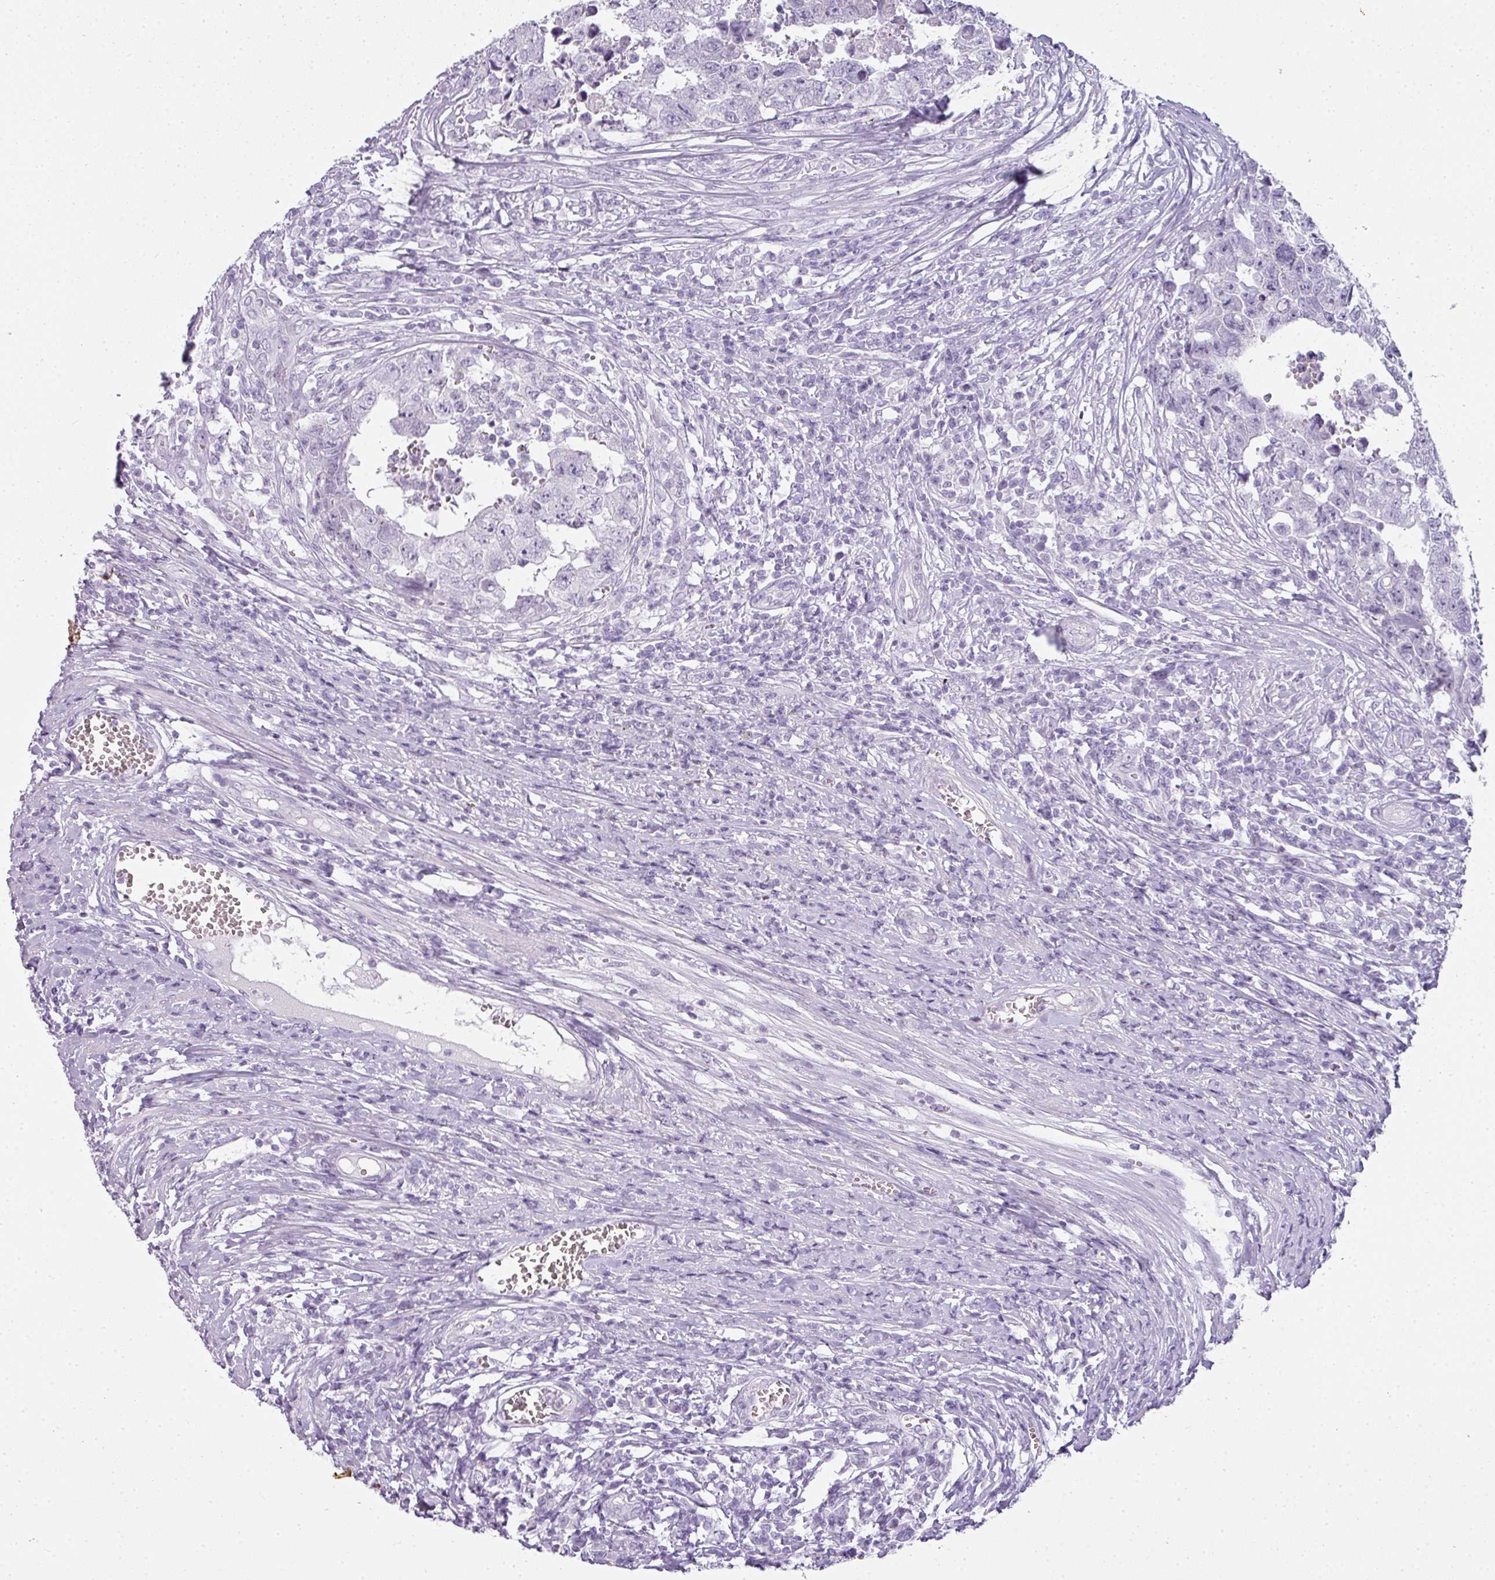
{"staining": {"intensity": "negative", "quantity": "none", "location": "none"}, "tissue": "testis cancer", "cell_type": "Tumor cells", "image_type": "cancer", "snomed": [{"axis": "morphology", "description": "Carcinoma, Embryonal, NOS"}, {"axis": "topography", "description": "Testis"}], "caption": "Immunohistochemistry (IHC) histopathology image of neoplastic tissue: human testis embryonal carcinoma stained with DAB (3,3'-diaminobenzidine) reveals no significant protein expression in tumor cells.", "gene": "RBMY1F", "patient": {"sex": "male", "age": 25}}